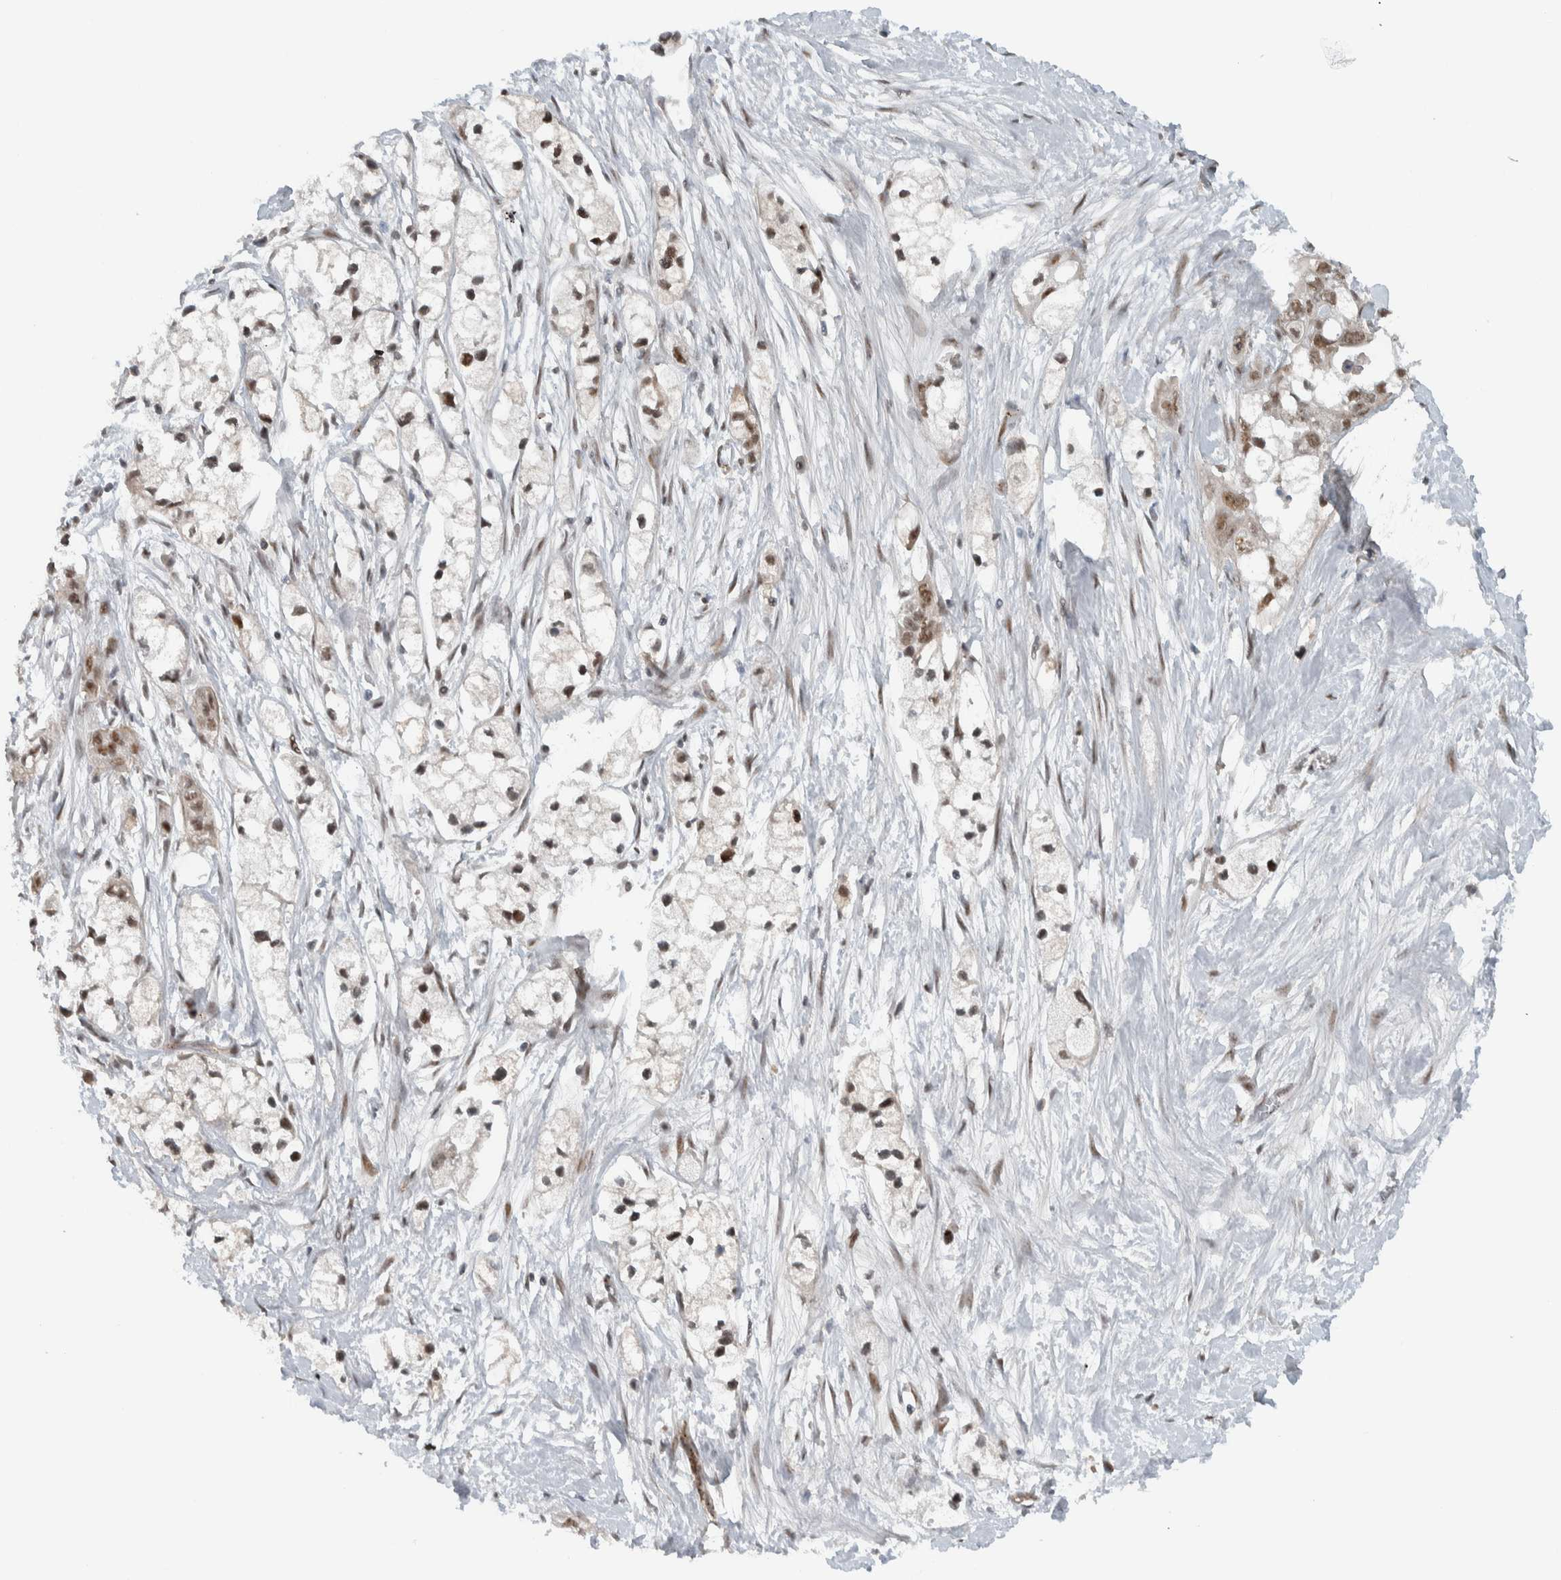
{"staining": {"intensity": "moderate", "quantity": ">75%", "location": "nuclear"}, "tissue": "pancreatic cancer", "cell_type": "Tumor cells", "image_type": "cancer", "snomed": [{"axis": "morphology", "description": "Adenocarcinoma, NOS"}, {"axis": "topography", "description": "Pancreas"}], "caption": "Brown immunohistochemical staining in pancreatic cancer exhibits moderate nuclear staining in about >75% of tumor cells. The protein is shown in brown color, while the nuclei are stained blue.", "gene": "ZFP91", "patient": {"sex": "male", "age": 74}}